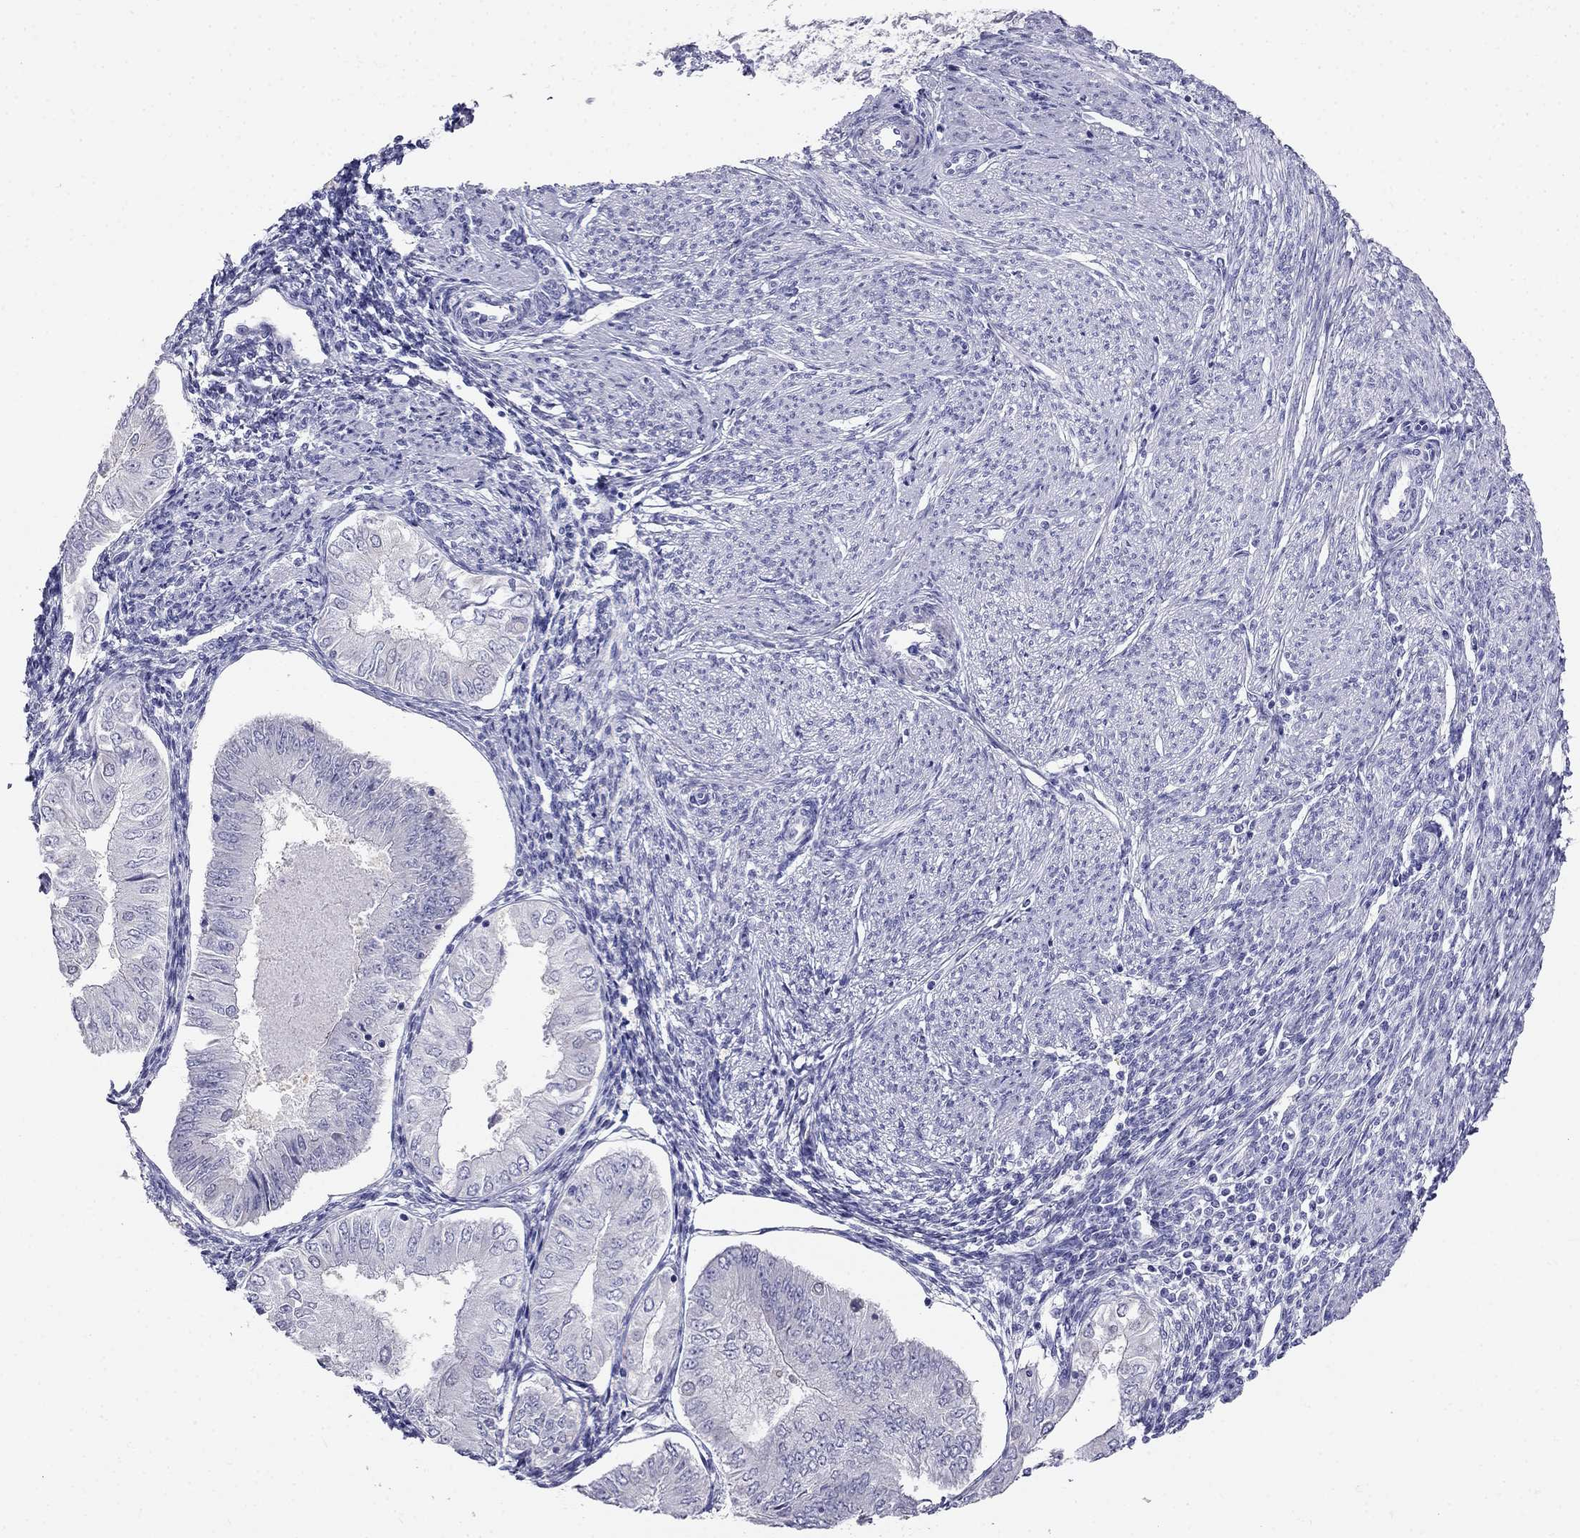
{"staining": {"intensity": "negative", "quantity": "none", "location": "none"}, "tissue": "endometrial cancer", "cell_type": "Tumor cells", "image_type": "cancer", "snomed": [{"axis": "morphology", "description": "Adenocarcinoma, NOS"}, {"axis": "topography", "description": "Endometrium"}], "caption": "This is an immunohistochemistry (IHC) micrograph of human adenocarcinoma (endometrial). There is no staining in tumor cells.", "gene": "RFLNA", "patient": {"sex": "female", "age": 53}}